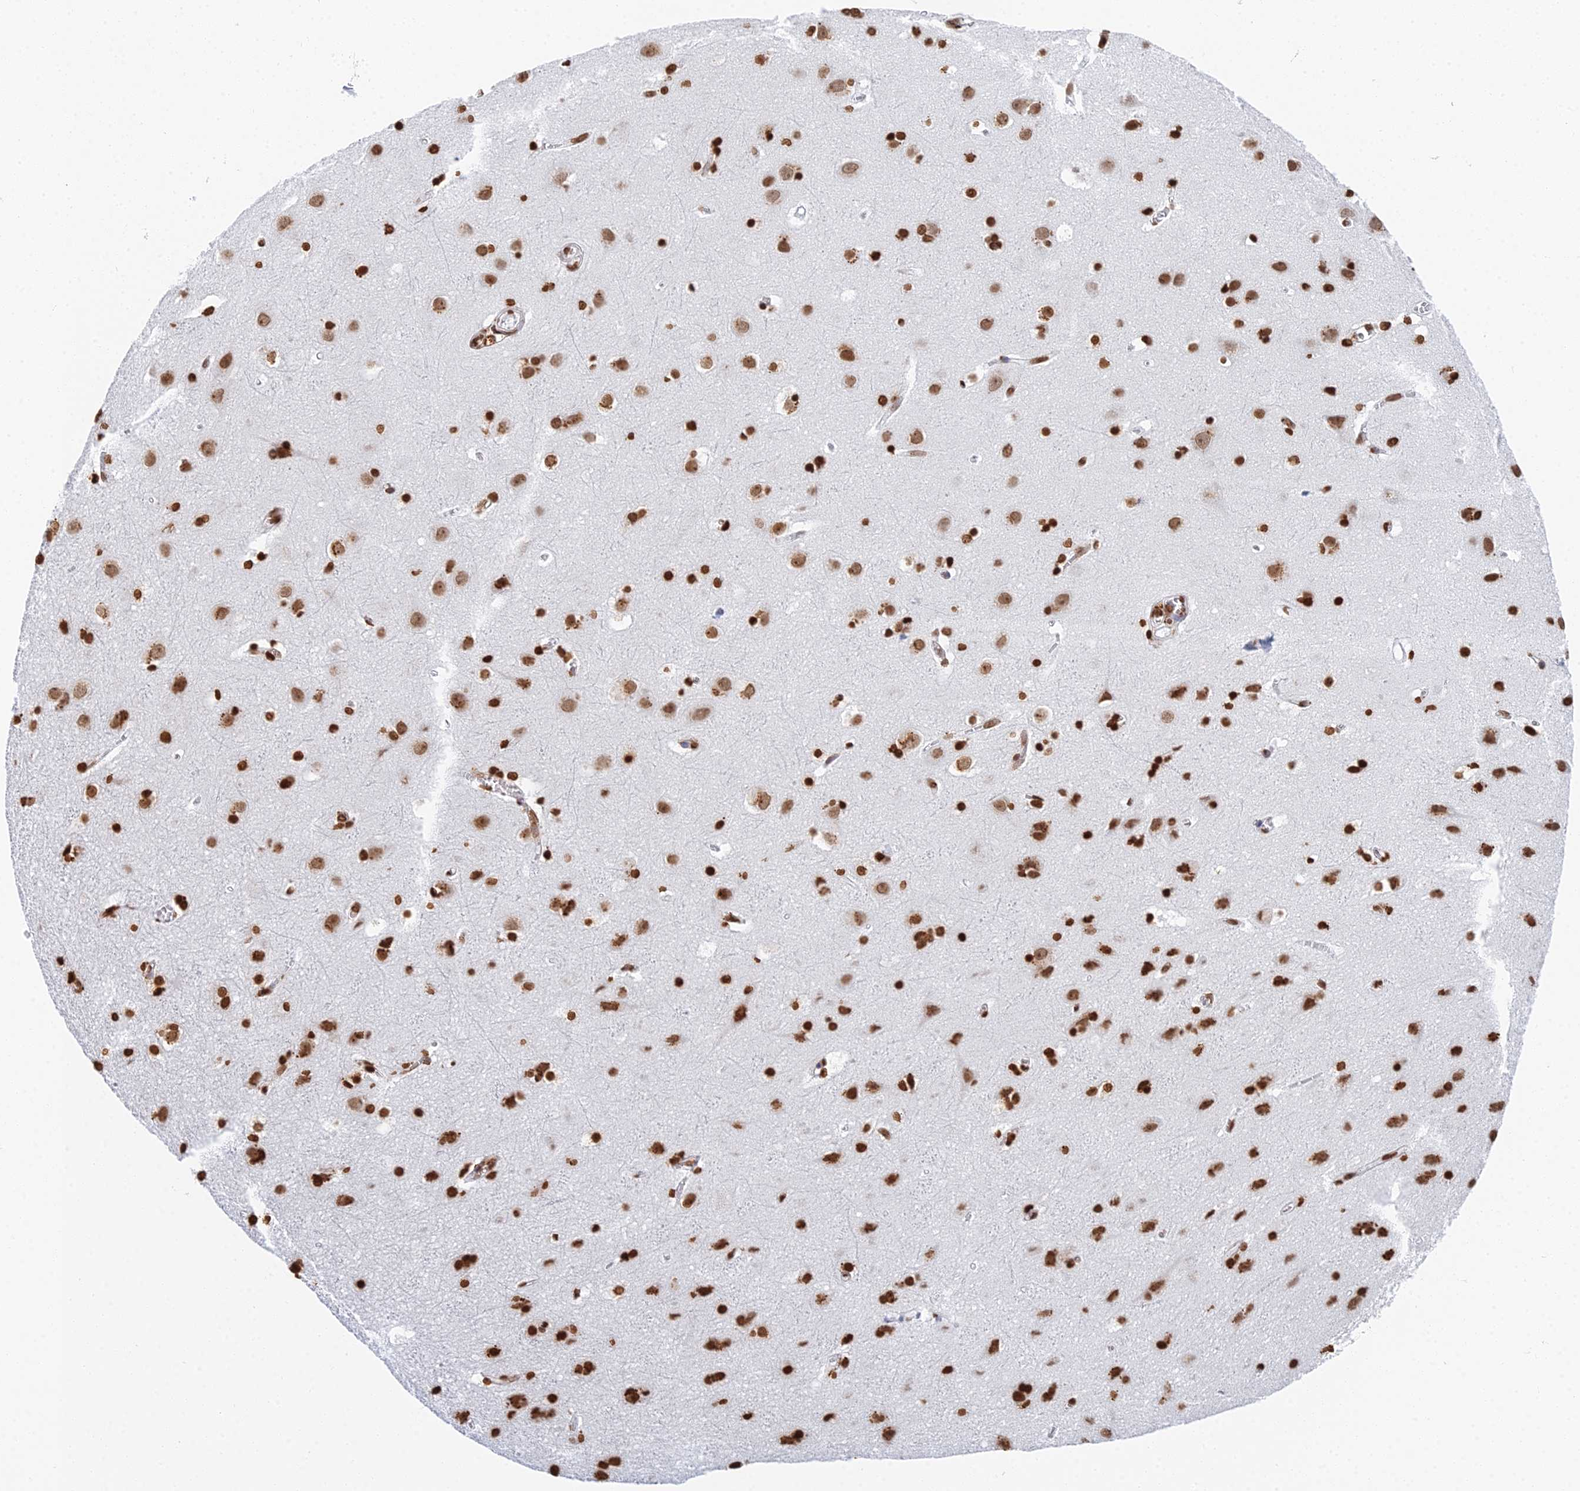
{"staining": {"intensity": "moderate", "quantity": ">75%", "location": "nuclear"}, "tissue": "cerebral cortex", "cell_type": "Endothelial cells", "image_type": "normal", "snomed": [{"axis": "morphology", "description": "Normal tissue, NOS"}, {"axis": "topography", "description": "Cerebral cortex"}], "caption": "The photomicrograph demonstrates staining of normal cerebral cortex, revealing moderate nuclear protein expression (brown color) within endothelial cells. (DAB = brown stain, brightfield microscopy at high magnification).", "gene": "GBP3", "patient": {"sex": "male", "age": 54}}